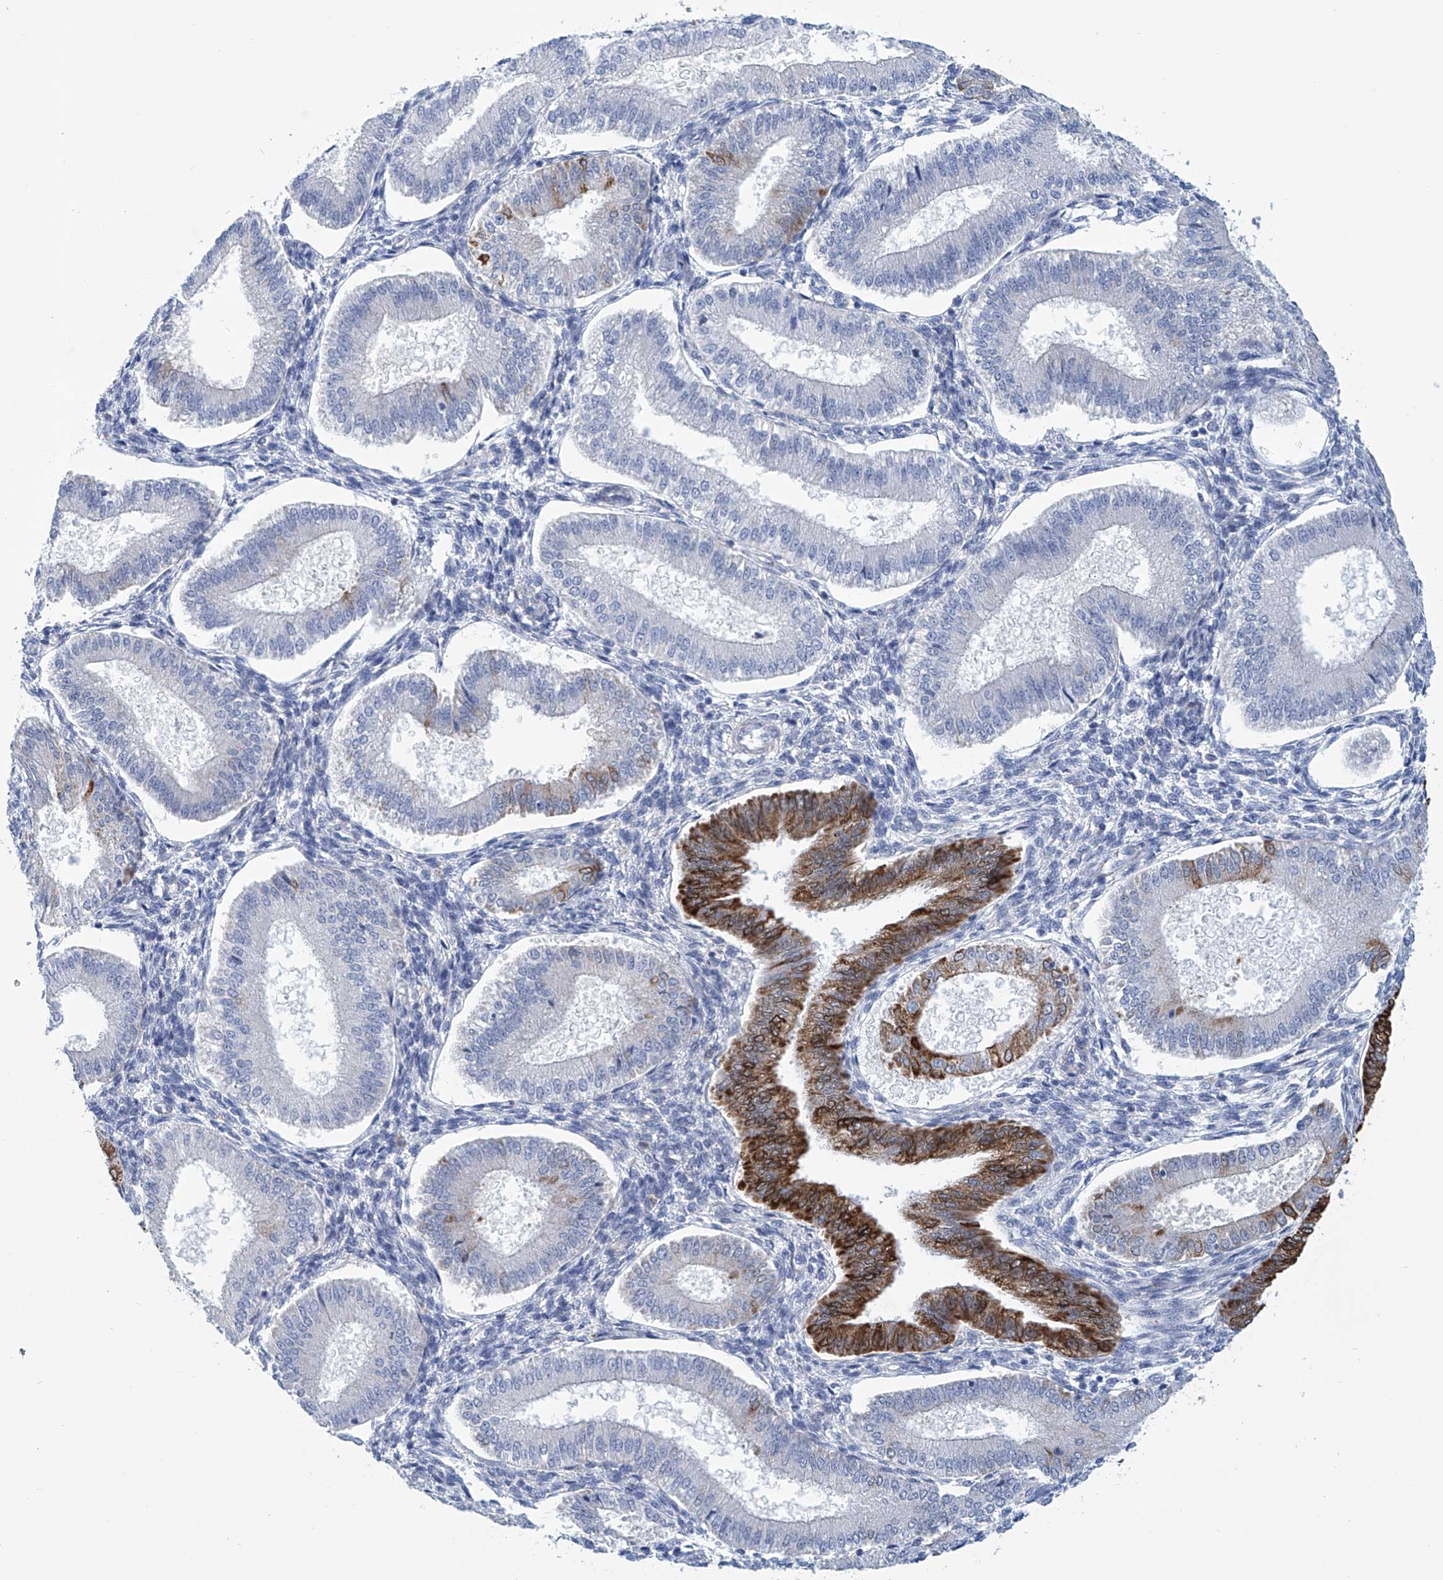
{"staining": {"intensity": "negative", "quantity": "none", "location": "none"}, "tissue": "endometrium", "cell_type": "Cells in endometrial stroma", "image_type": "normal", "snomed": [{"axis": "morphology", "description": "Normal tissue, NOS"}, {"axis": "topography", "description": "Endometrium"}], "caption": "Immunohistochemical staining of normal human endometrium demonstrates no significant staining in cells in endometrial stroma. (Immunohistochemistry (ihc), brightfield microscopy, high magnification).", "gene": "TNN", "patient": {"sex": "female", "age": 39}}